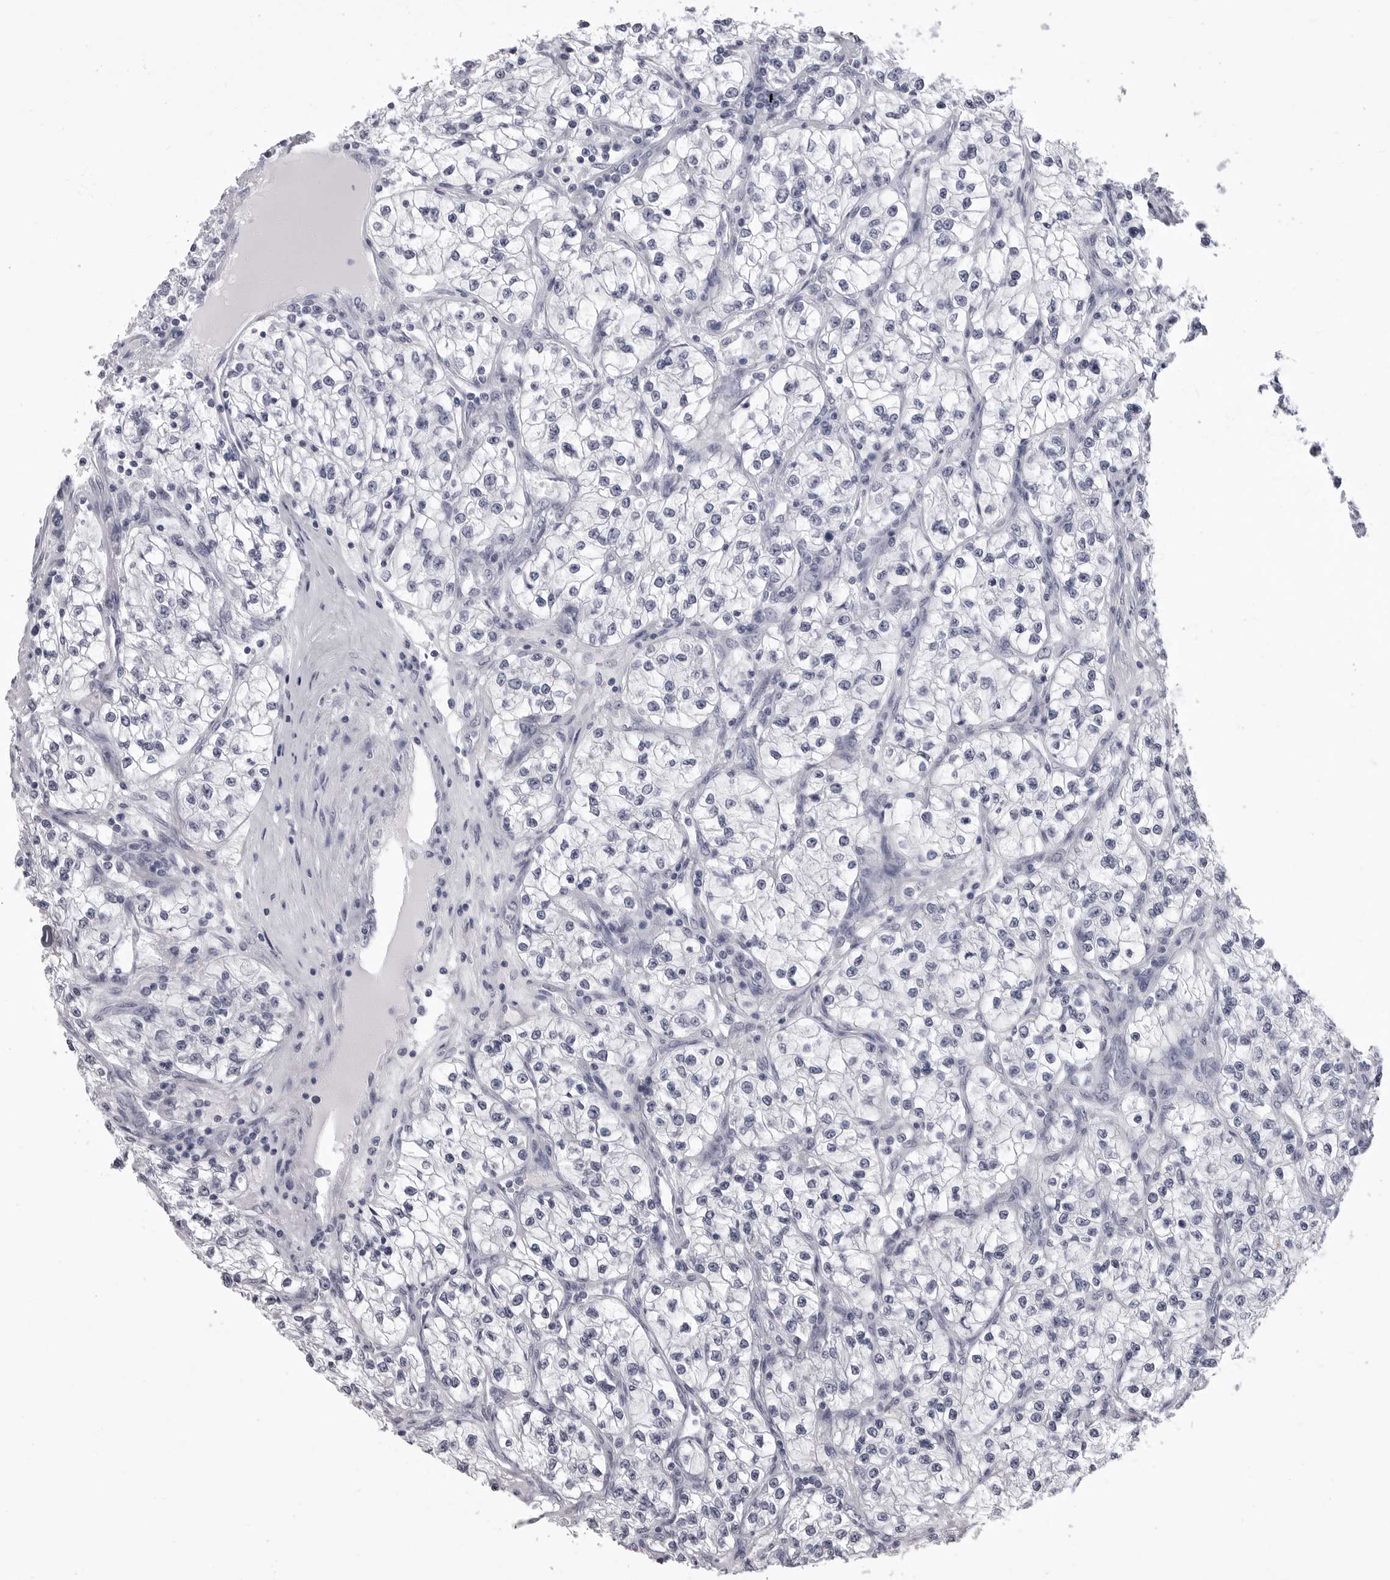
{"staining": {"intensity": "negative", "quantity": "none", "location": "none"}, "tissue": "renal cancer", "cell_type": "Tumor cells", "image_type": "cancer", "snomed": [{"axis": "morphology", "description": "Adenocarcinoma, NOS"}, {"axis": "topography", "description": "Kidney"}], "caption": "Human renal adenocarcinoma stained for a protein using immunohistochemistry displays no expression in tumor cells.", "gene": "LGALS4", "patient": {"sex": "female", "age": 57}}